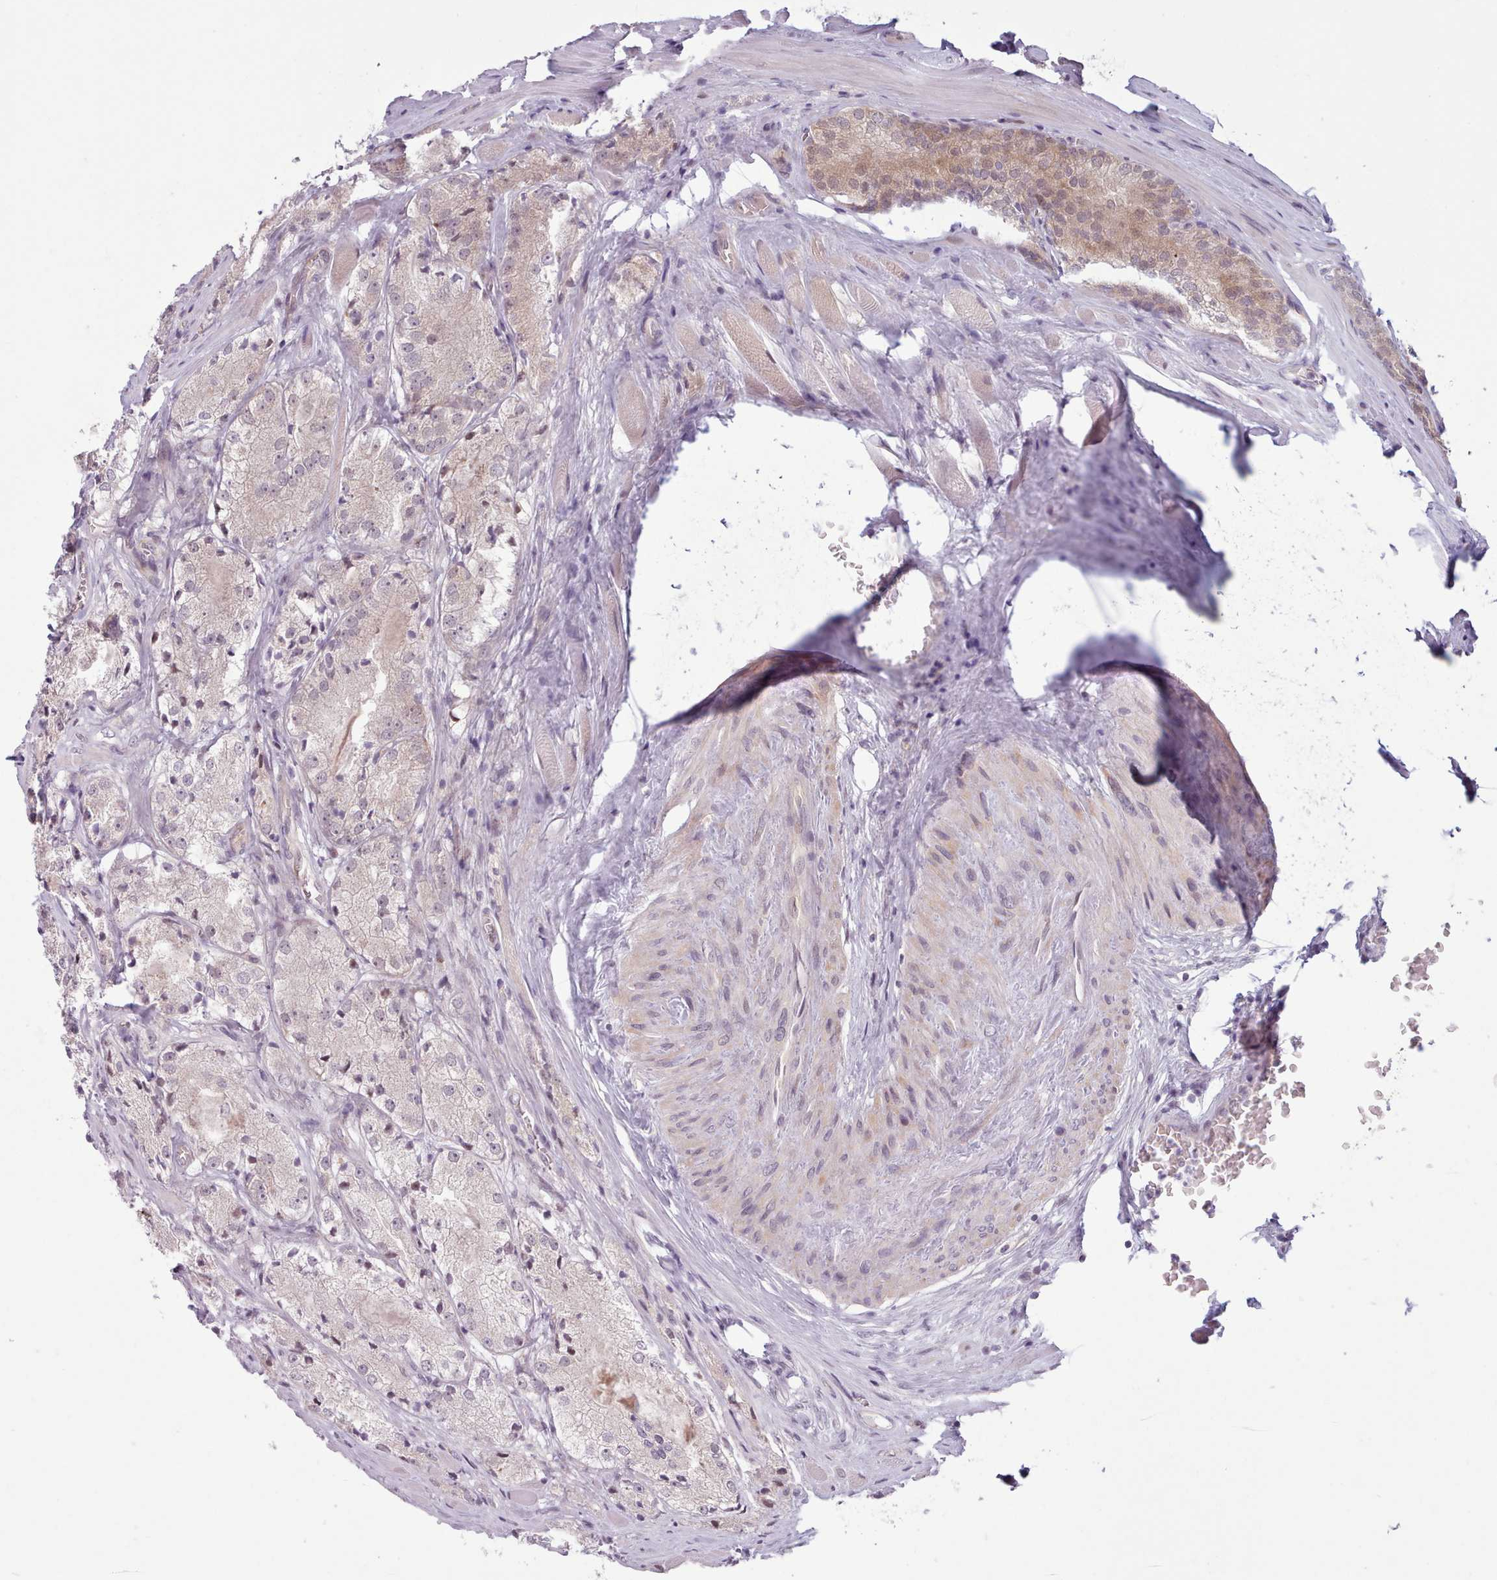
{"staining": {"intensity": "weak", "quantity": "<25%", "location": "cytoplasmic/membranous"}, "tissue": "prostate cancer", "cell_type": "Tumor cells", "image_type": "cancer", "snomed": [{"axis": "morphology", "description": "Adenocarcinoma, Low grade"}, {"axis": "topography", "description": "Prostate"}], "caption": "High magnification brightfield microscopy of prostate cancer stained with DAB (brown) and counterstained with hematoxylin (blue): tumor cells show no significant staining.", "gene": "KBTBD7", "patient": {"sex": "male", "age": 67}}